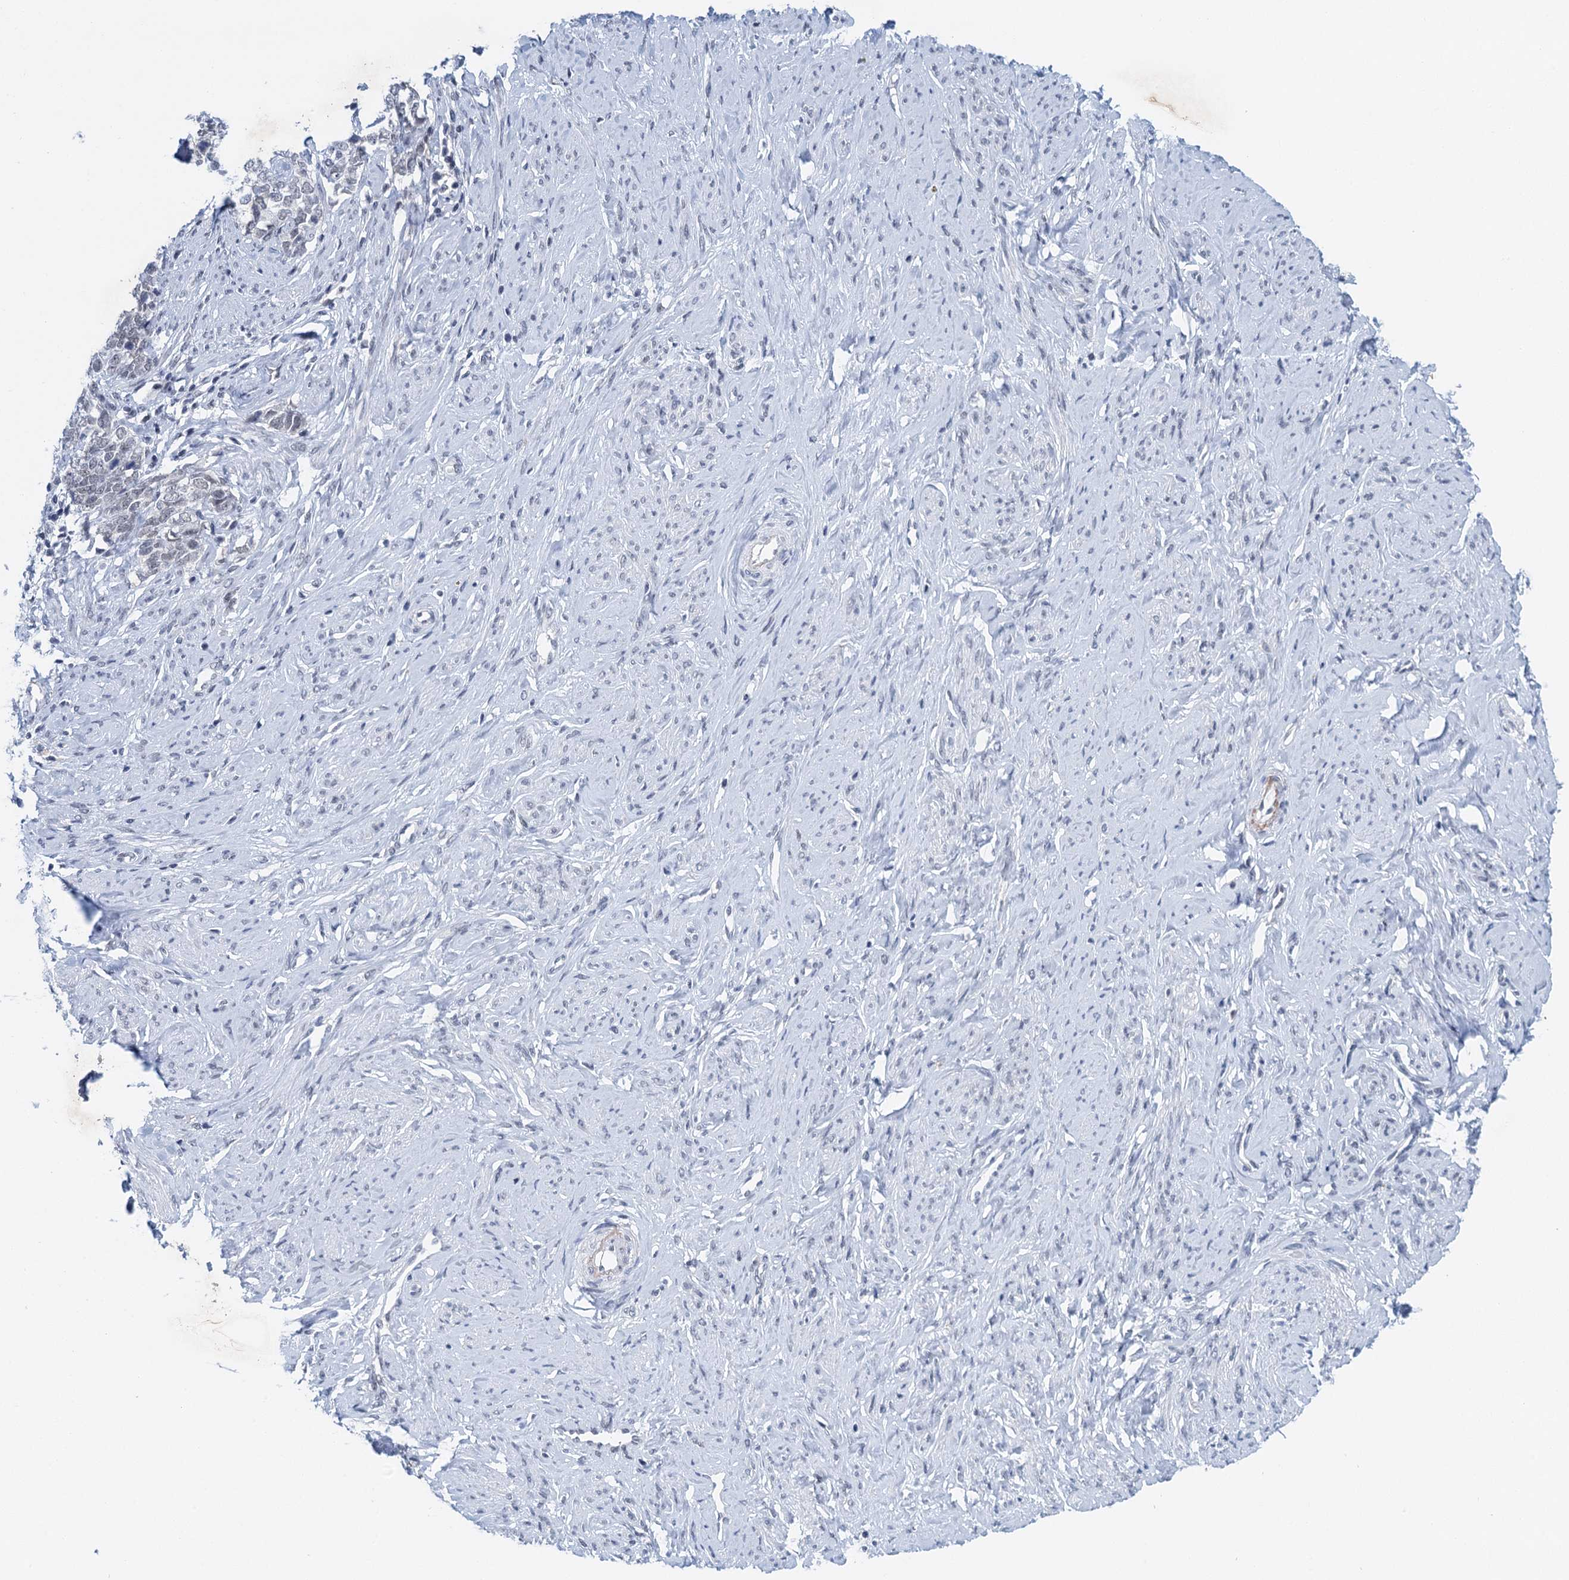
{"staining": {"intensity": "negative", "quantity": "none", "location": "none"}, "tissue": "cervical cancer", "cell_type": "Tumor cells", "image_type": "cancer", "snomed": [{"axis": "morphology", "description": "Squamous cell carcinoma, NOS"}, {"axis": "topography", "description": "Cervix"}], "caption": "DAB immunohistochemical staining of cervical cancer displays no significant positivity in tumor cells.", "gene": "EPS8L1", "patient": {"sex": "female", "age": 63}}